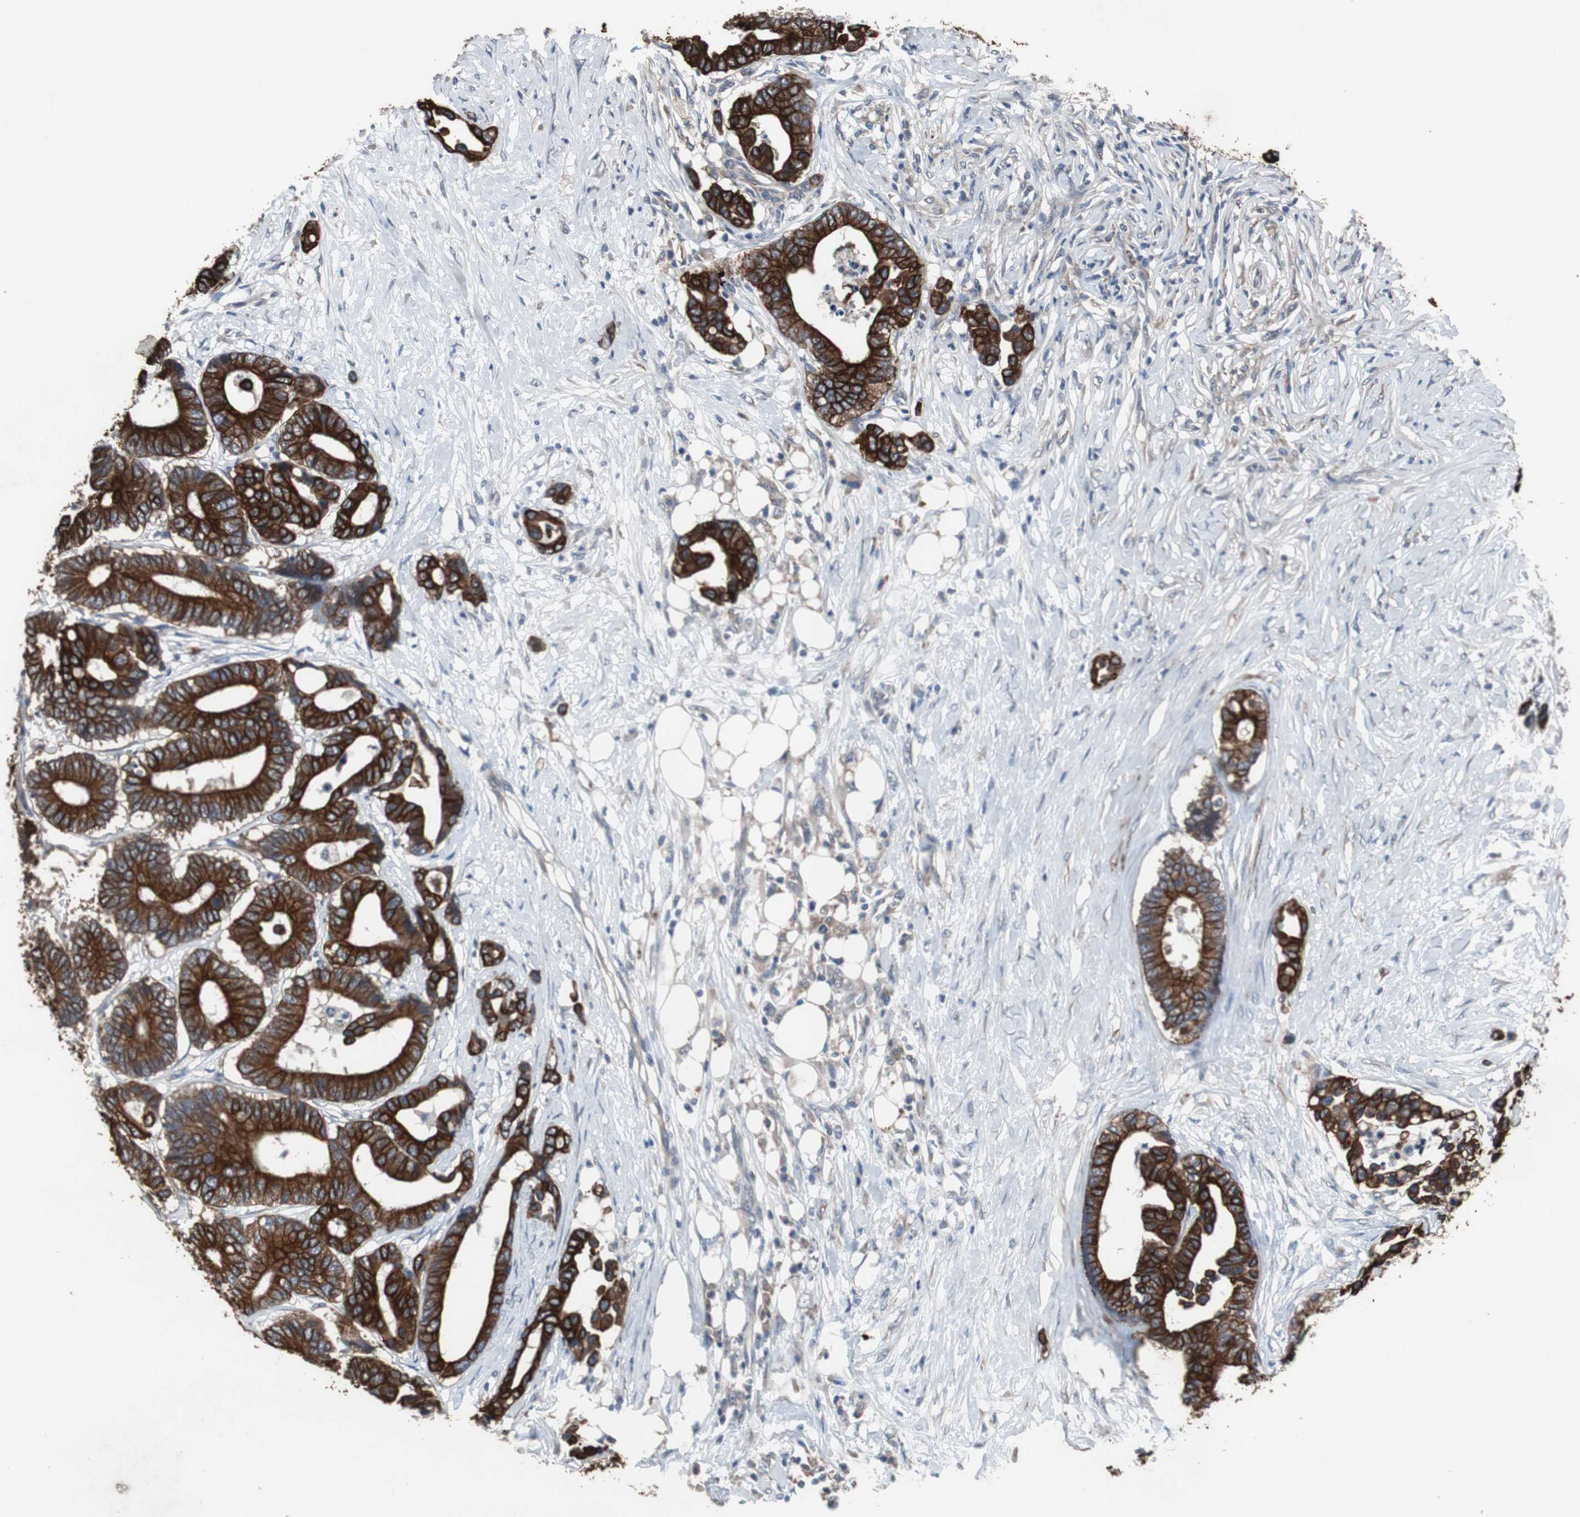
{"staining": {"intensity": "strong", "quantity": ">75%", "location": "cytoplasmic/membranous"}, "tissue": "colorectal cancer", "cell_type": "Tumor cells", "image_type": "cancer", "snomed": [{"axis": "morphology", "description": "Normal tissue, NOS"}, {"axis": "morphology", "description": "Adenocarcinoma, NOS"}, {"axis": "topography", "description": "Colon"}], "caption": "A brown stain labels strong cytoplasmic/membranous positivity of a protein in human colorectal adenocarcinoma tumor cells.", "gene": "USP10", "patient": {"sex": "male", "age": 82}}